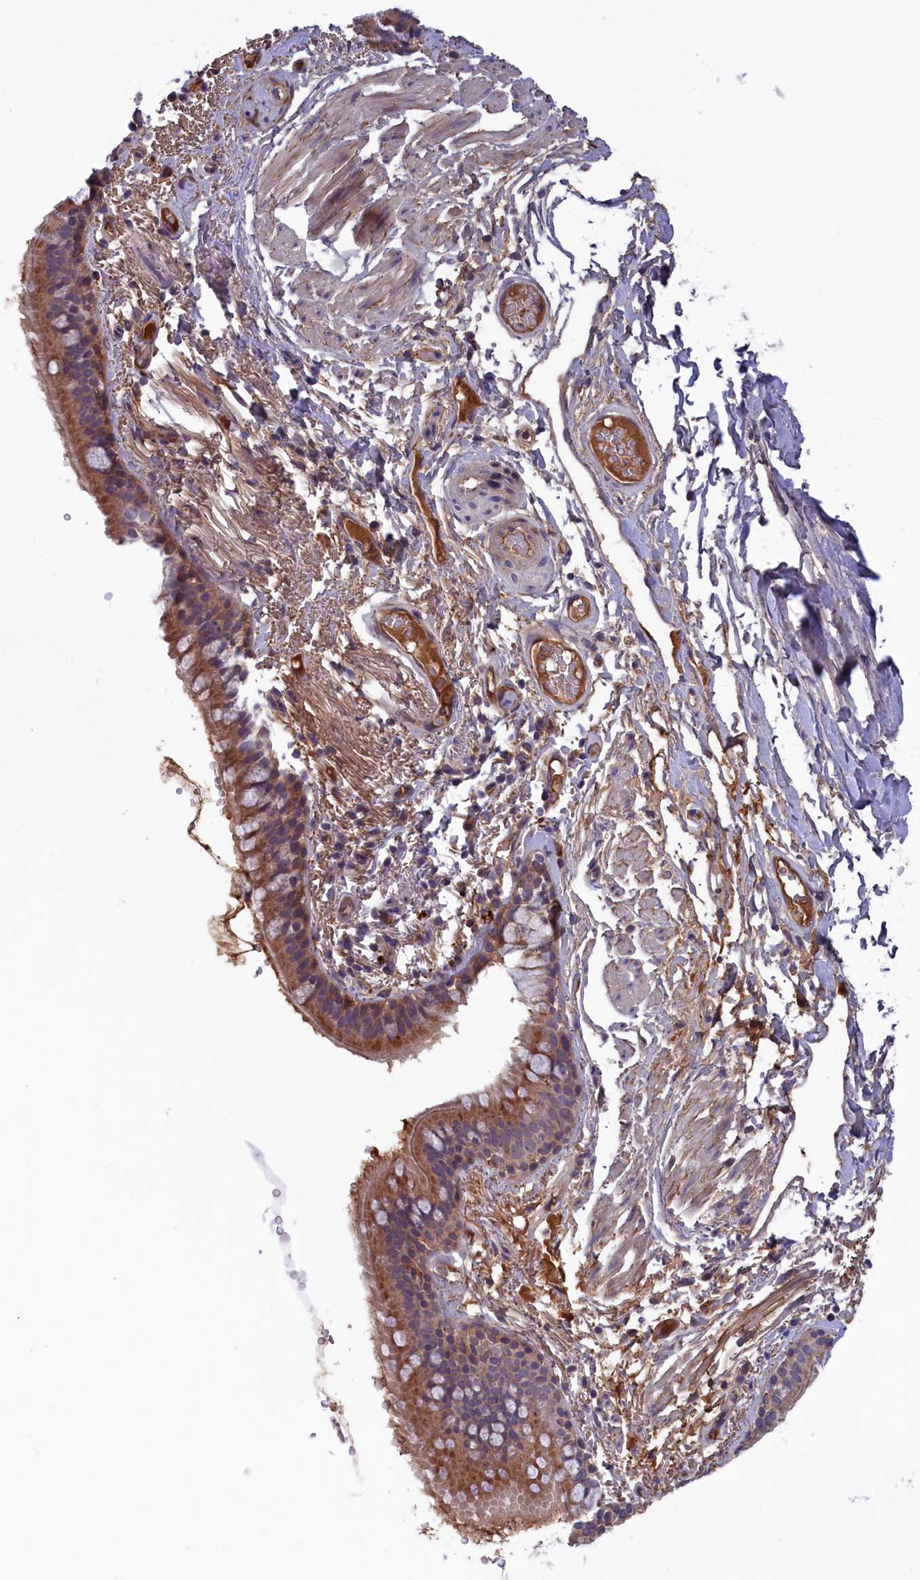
{"staining": {"intensity": "moderate", "quantity": ">75%", "location": "cytoplasmic/membranous"}, "tissue": "bronchus", "cell_type": "Respiratory epithelial cells", "image_type": "normal", "snomed": [{"axis": "morphology", "description": "Normal tissue, NOS"}, {"axis": "topography", "description": "Lymph node"}, {"axis": "topography", "description": "Bronchus"}], "caption": "Moderate cytoplasmic/membranous protein positivity is present in approximately >75% of respiratory epithelial cells in bronchus. Immunohistochemistry stains the protein of interest in brown and the nuclei are stained blue.", "gene": "STYX", "patient": {"sex": "male", "age": 63}}